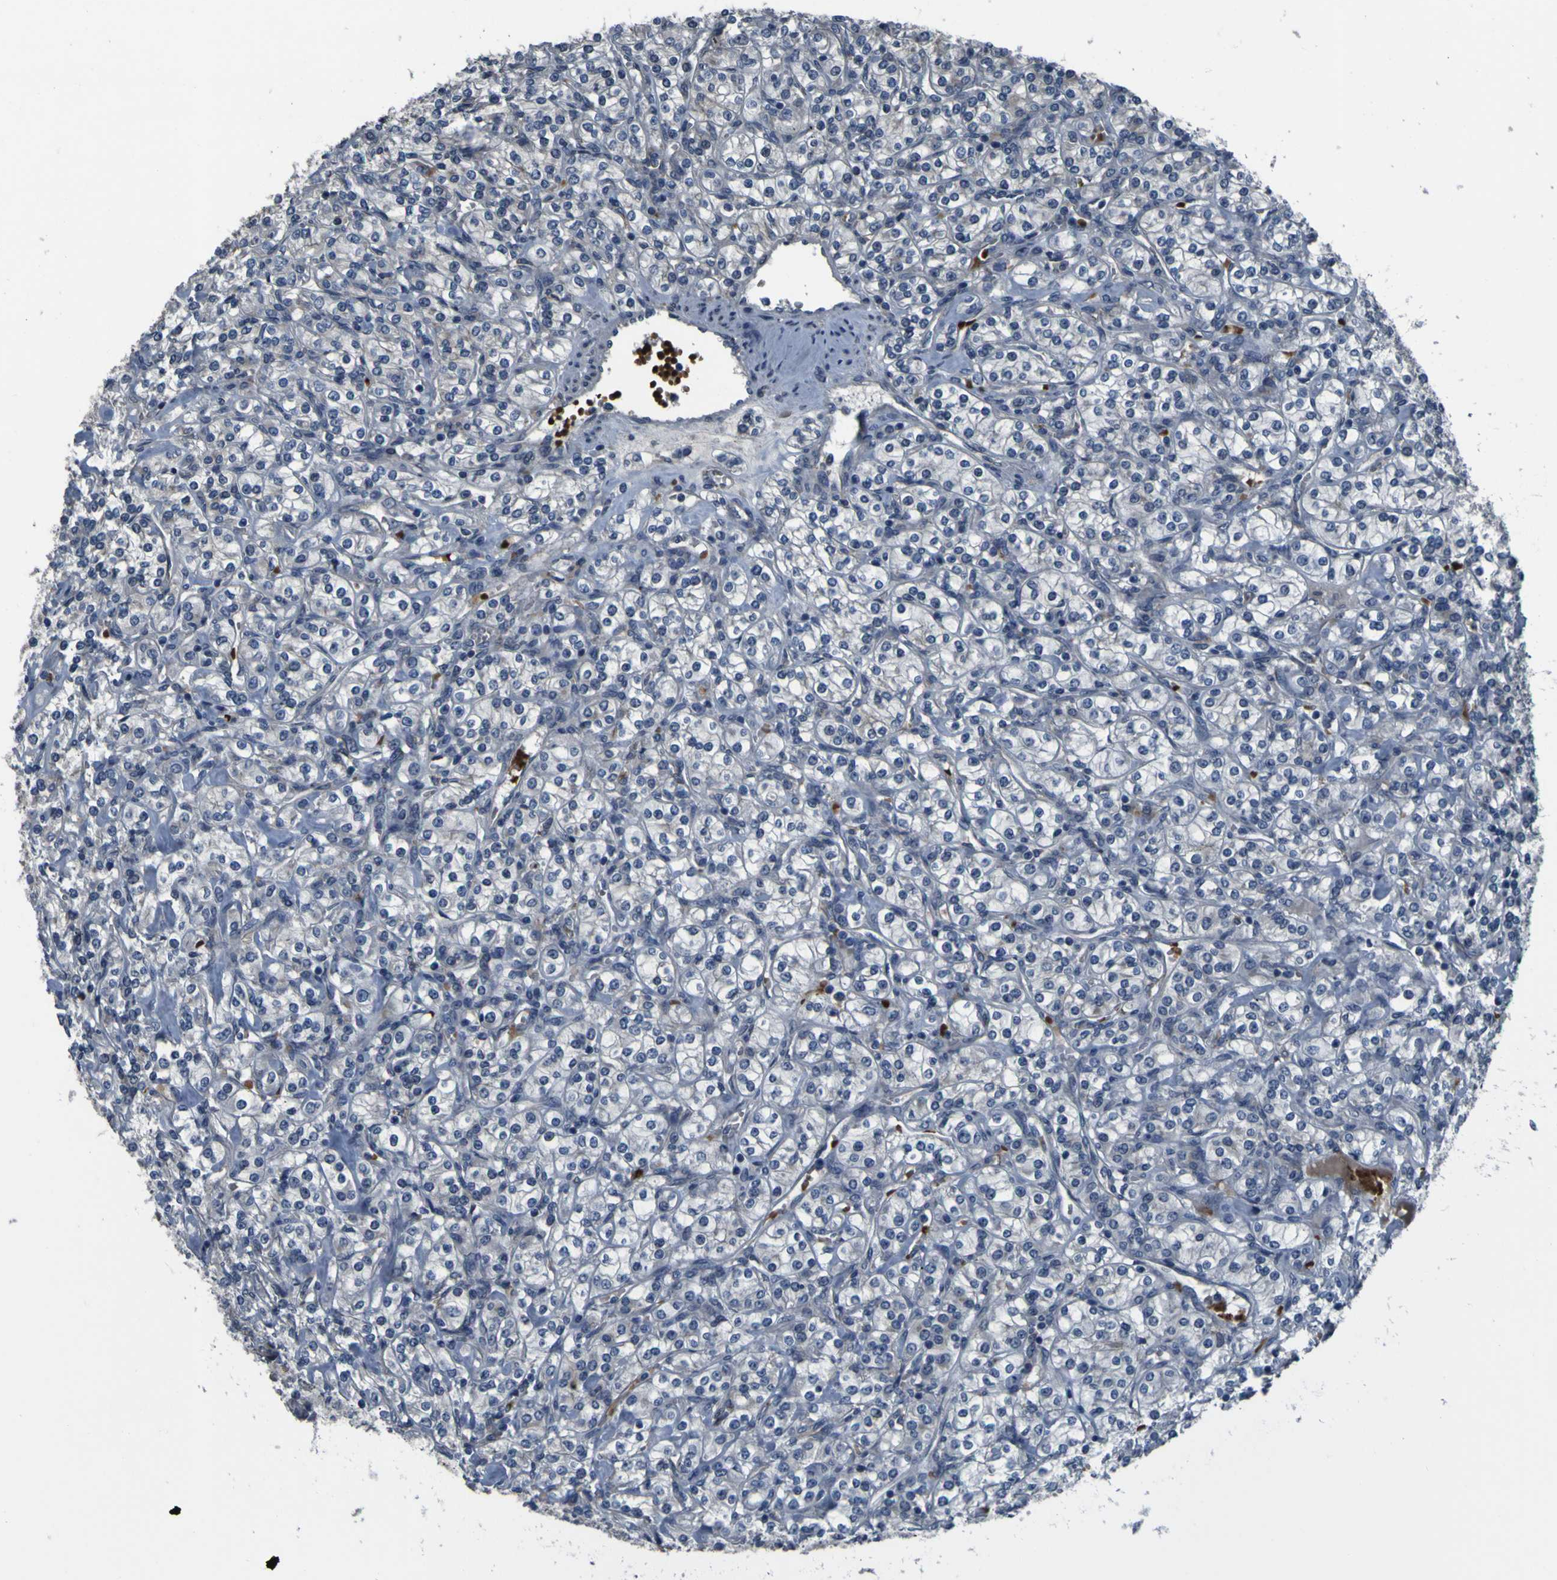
{"staining": {"intensity": "negative", "quantity": "none", "location": "none"}, "tissue": "renal cancer", "cell_type": "Tumor cells", "image_type": "cancer", "snomed": [{"axis": "morphology", "description": "Adenocarcinoma, NOS"}, {"axis": "topography", "description": "Kidney"}], "caption": "Tumor cells show no significant expression in renal cancer.", "gene": "GRAMD1A", "patient": {"sex": "male", "age": 77}}